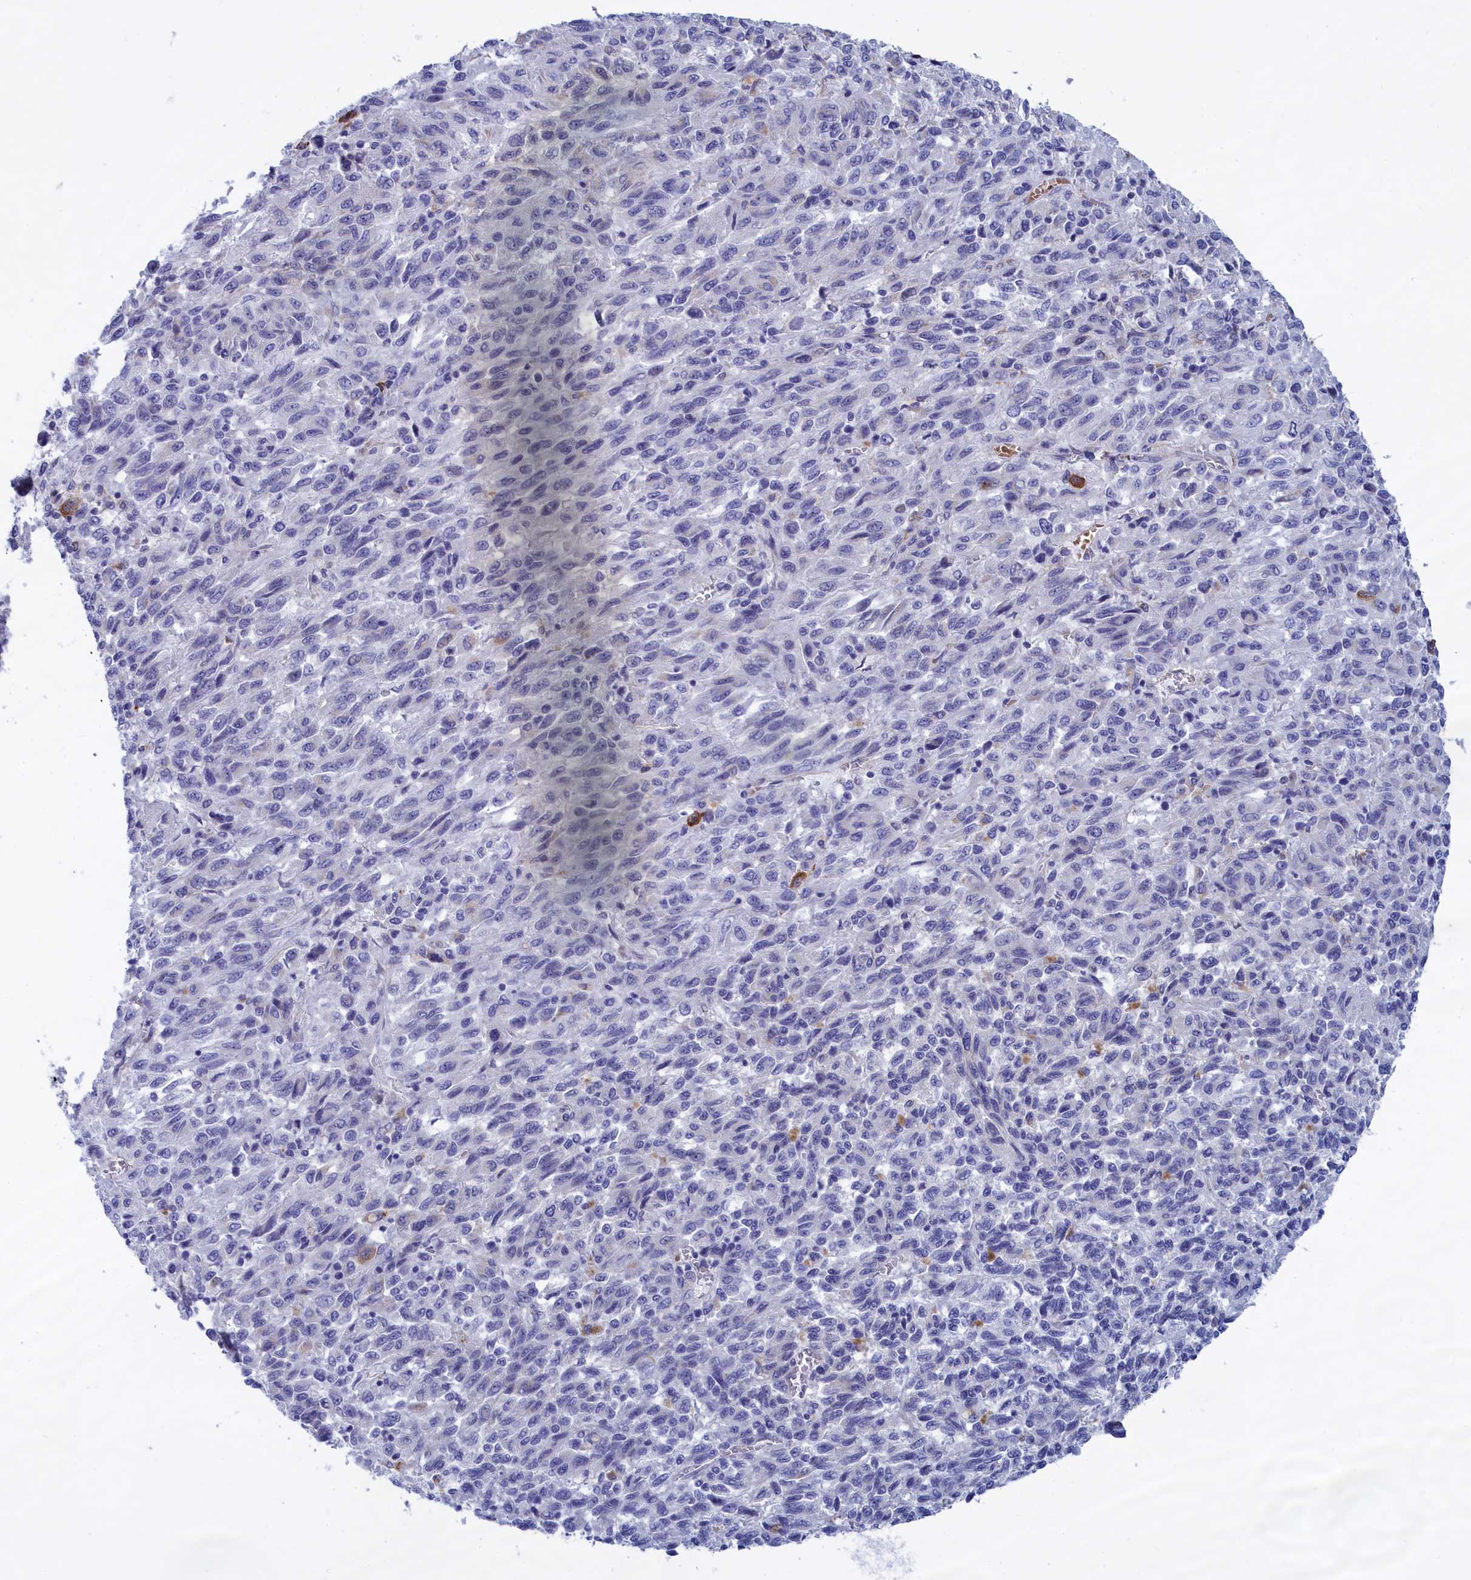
{"staining": {"intensity": "negative", "quantity": "none", "location": "none"}, "tissue": "melanoma", "cell_type": "Tumor cells", "image_type": "cancer", "snomed": [{"axis": "morphology", "description": "Malignant melanoma, Metastatic site"}, {"axis": "topography", "description": "Lung"}], "caption": "The immunohistochemistry micrograph has no significant staining in tumor cells of malignant melanoma (metastatic site) tissue.", "gene": "ABCC12", "patient": {"sex": "male", "age": 64}}